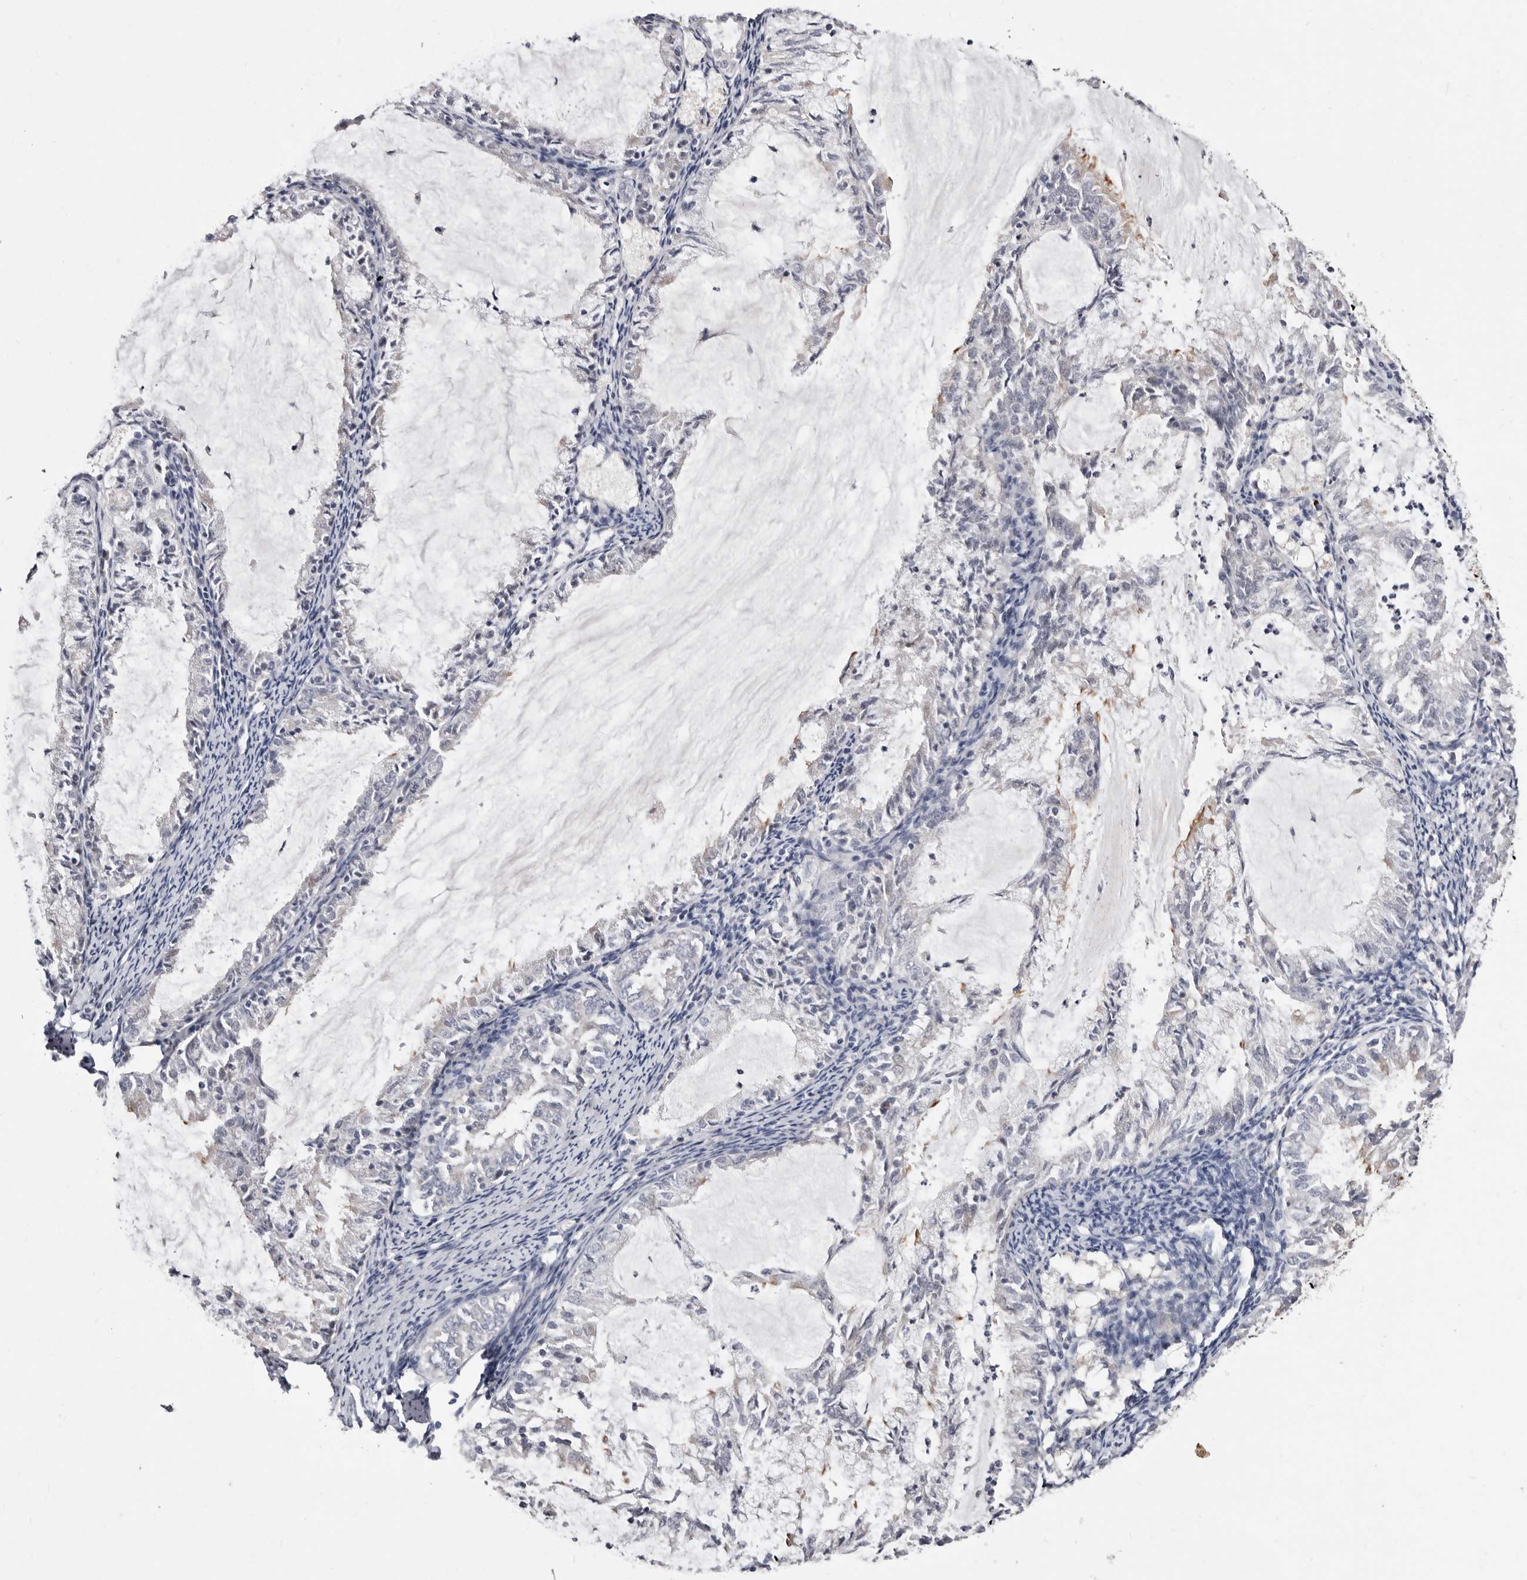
{"staining": {"intensity": "weak", "quantity": "<25%", "location": "cytoplasmic/membranous"}, "tissue": "endometrial cancer", "cell_type": "Tumor cells", "image_type": "cancer", "snomed": [{"axis": "morphology", "description": "Adenocarcinoma, NOS"}, {"axis": "topography", "description": "Endometrium"}], "caption": "High magnification brightfield microscopy of endometrial cancer stained with DAB (brown) and counterstained with hematoxylin (blue): tumor cells show no significant expression.", "gene": "KLHL4", "patient": {"sex": "female", "age": 57}}